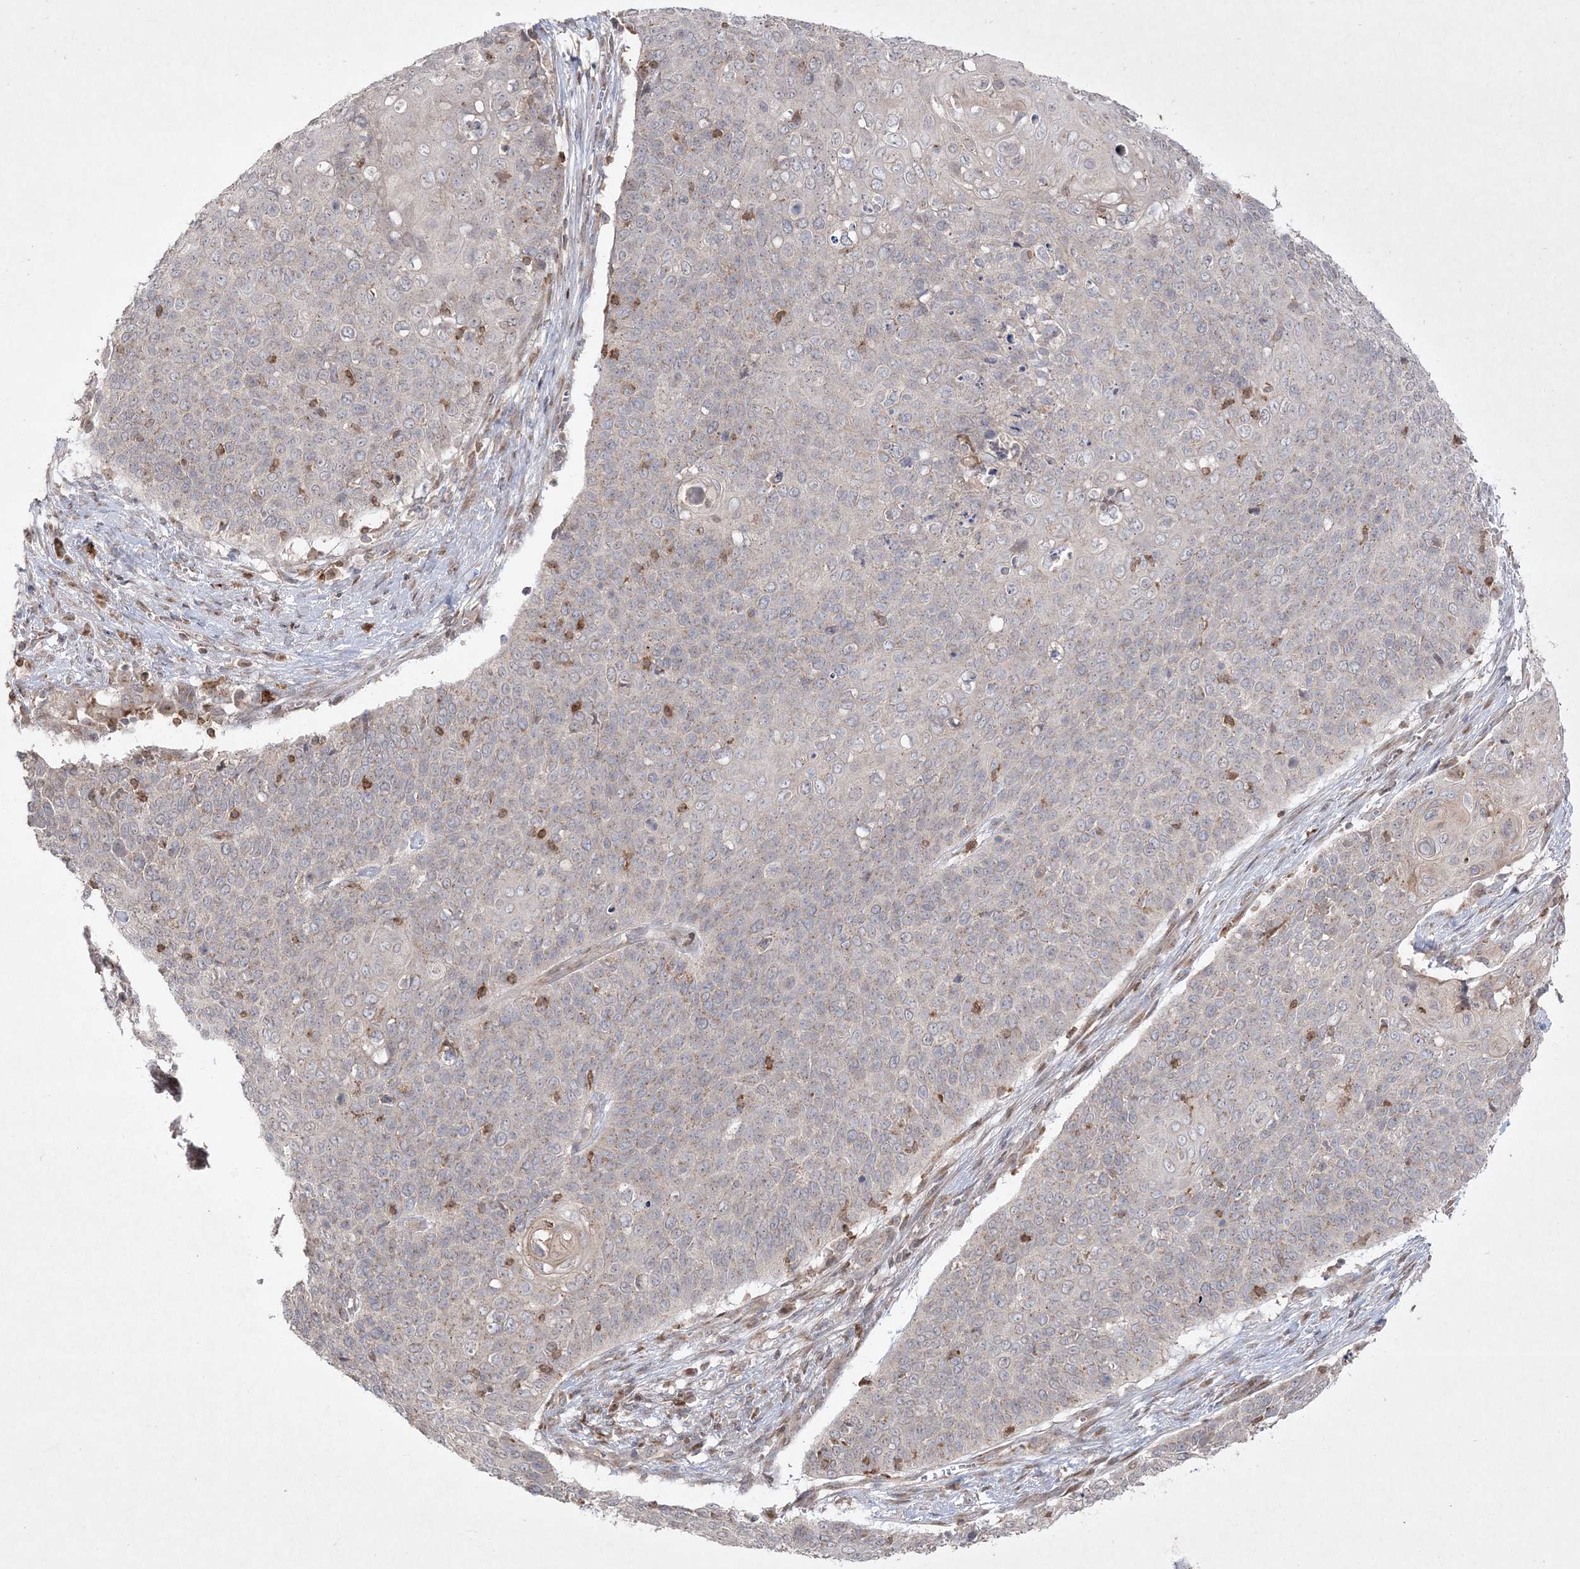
{"staining": {"intensity": "negative", "quantity": "none", "location": "none"}, "tissue": "cervical cancer", "cell_type": "Tumor cells", "image_type": "cancer", "snomed": [{"axis": "morphology", "description": "Squamous cell carcinoma, NOS"}, {"axis": "topography", "description": "Cervix"}], "caption": "A high-resolution photomicrograph shows IHC staining of cervical cancer, which displays no significant positivity in tumor cells.", "gene": "CLNK", "patient": {"sex": "female", "age": 39}}